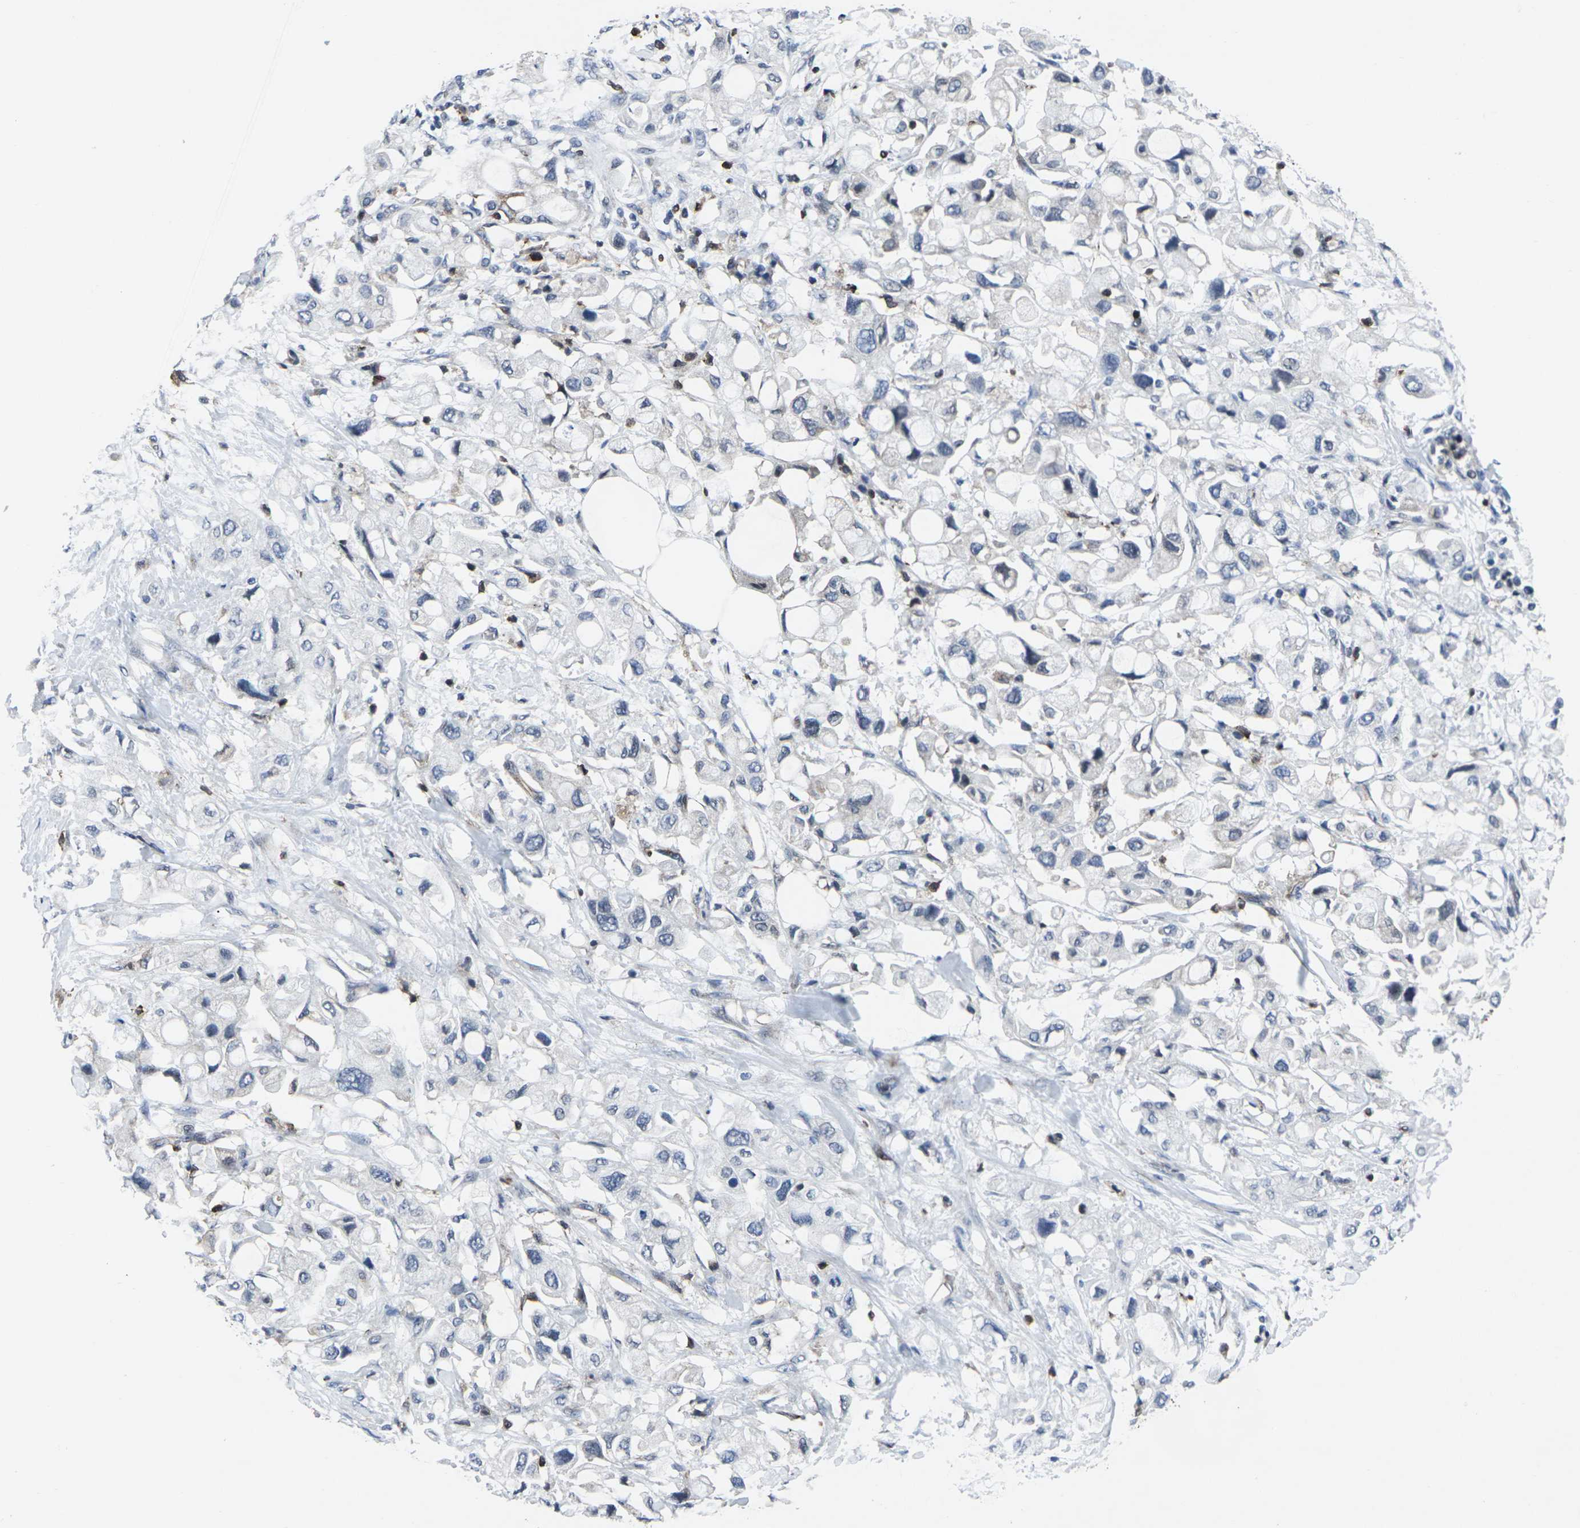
{"staining": {"intensity": "negative", "quantity": "none", "location": "none"}, "tissue": "pancreatic cancer", "cell_type": "Tumor cells", "image_type": "cancer", "snomed": [{"axis": "morphology", "description": "Adenocarcinoma, NOS"}, {"axis": "topography", "description": "Pancreas"}], "caption": "DAB immunohistochemical staining of pancreatic cancer displays no significant expression in tumor cells. The staining was performed using DAB to visualize the protein expression in brown, while the nuclei were stained in blue with hematoxylin (Magnification: 20x).", "gene": "STAT4", "patient": {"sex": "female", "age": 56}}